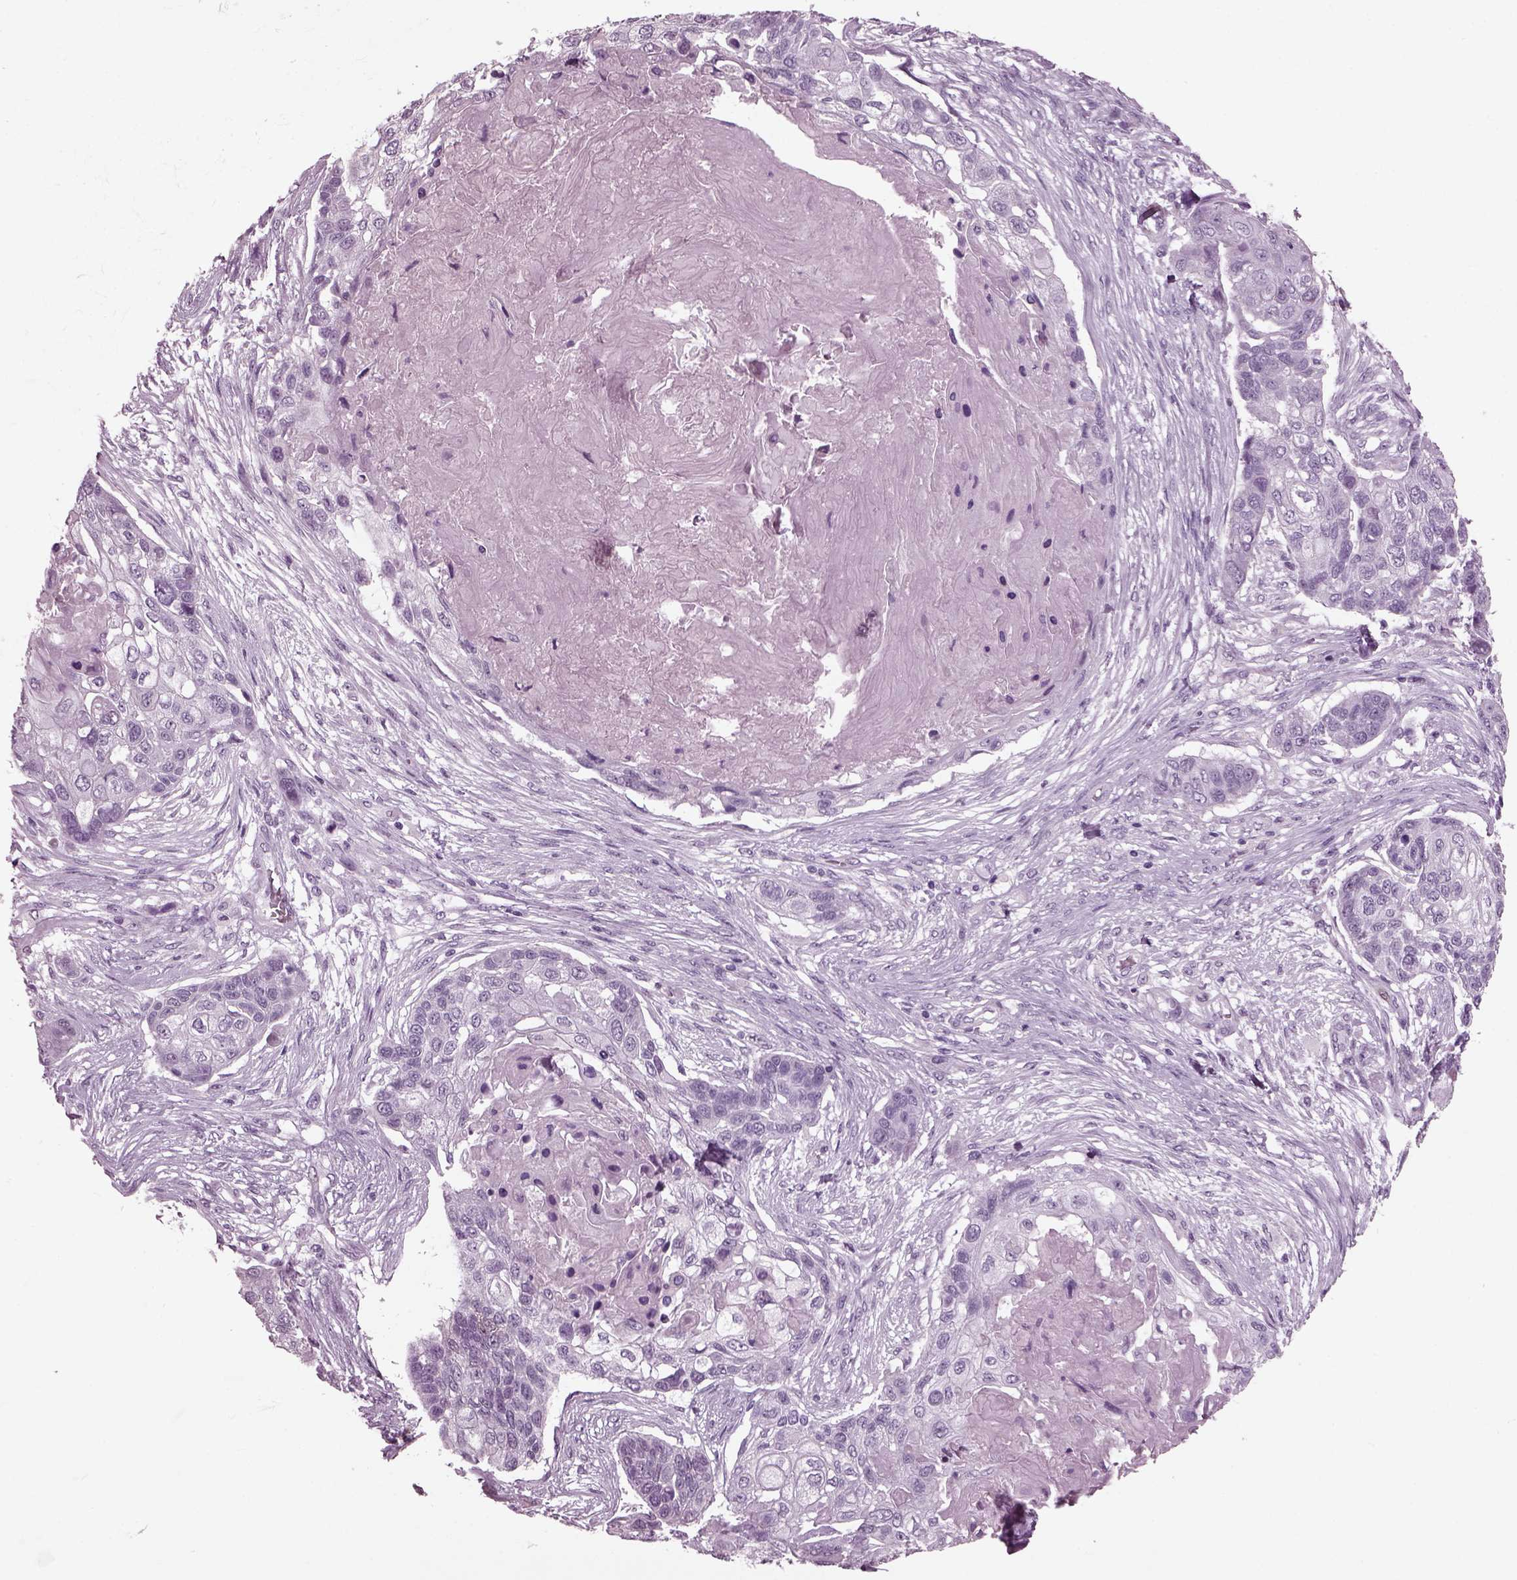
{"staining": {"intensity": "negative", "quantity": "none", "location": "none"}, "tissue": "lung cancer", "cell_type": "Tumor cells", "image_type": "cancer", "snomed": [{"axis": "morphology", "description": "Squamous cell carcinoma, NOS"}, {"axis": "topography", "description": "Lung"}], "caption": "Immunohistochemistry (IHC) of human lung squamous cell carcinoma displays no expression in tumor cells.", "gene": "TPPP2", "patient": {"sex": "male", "age": 69}}